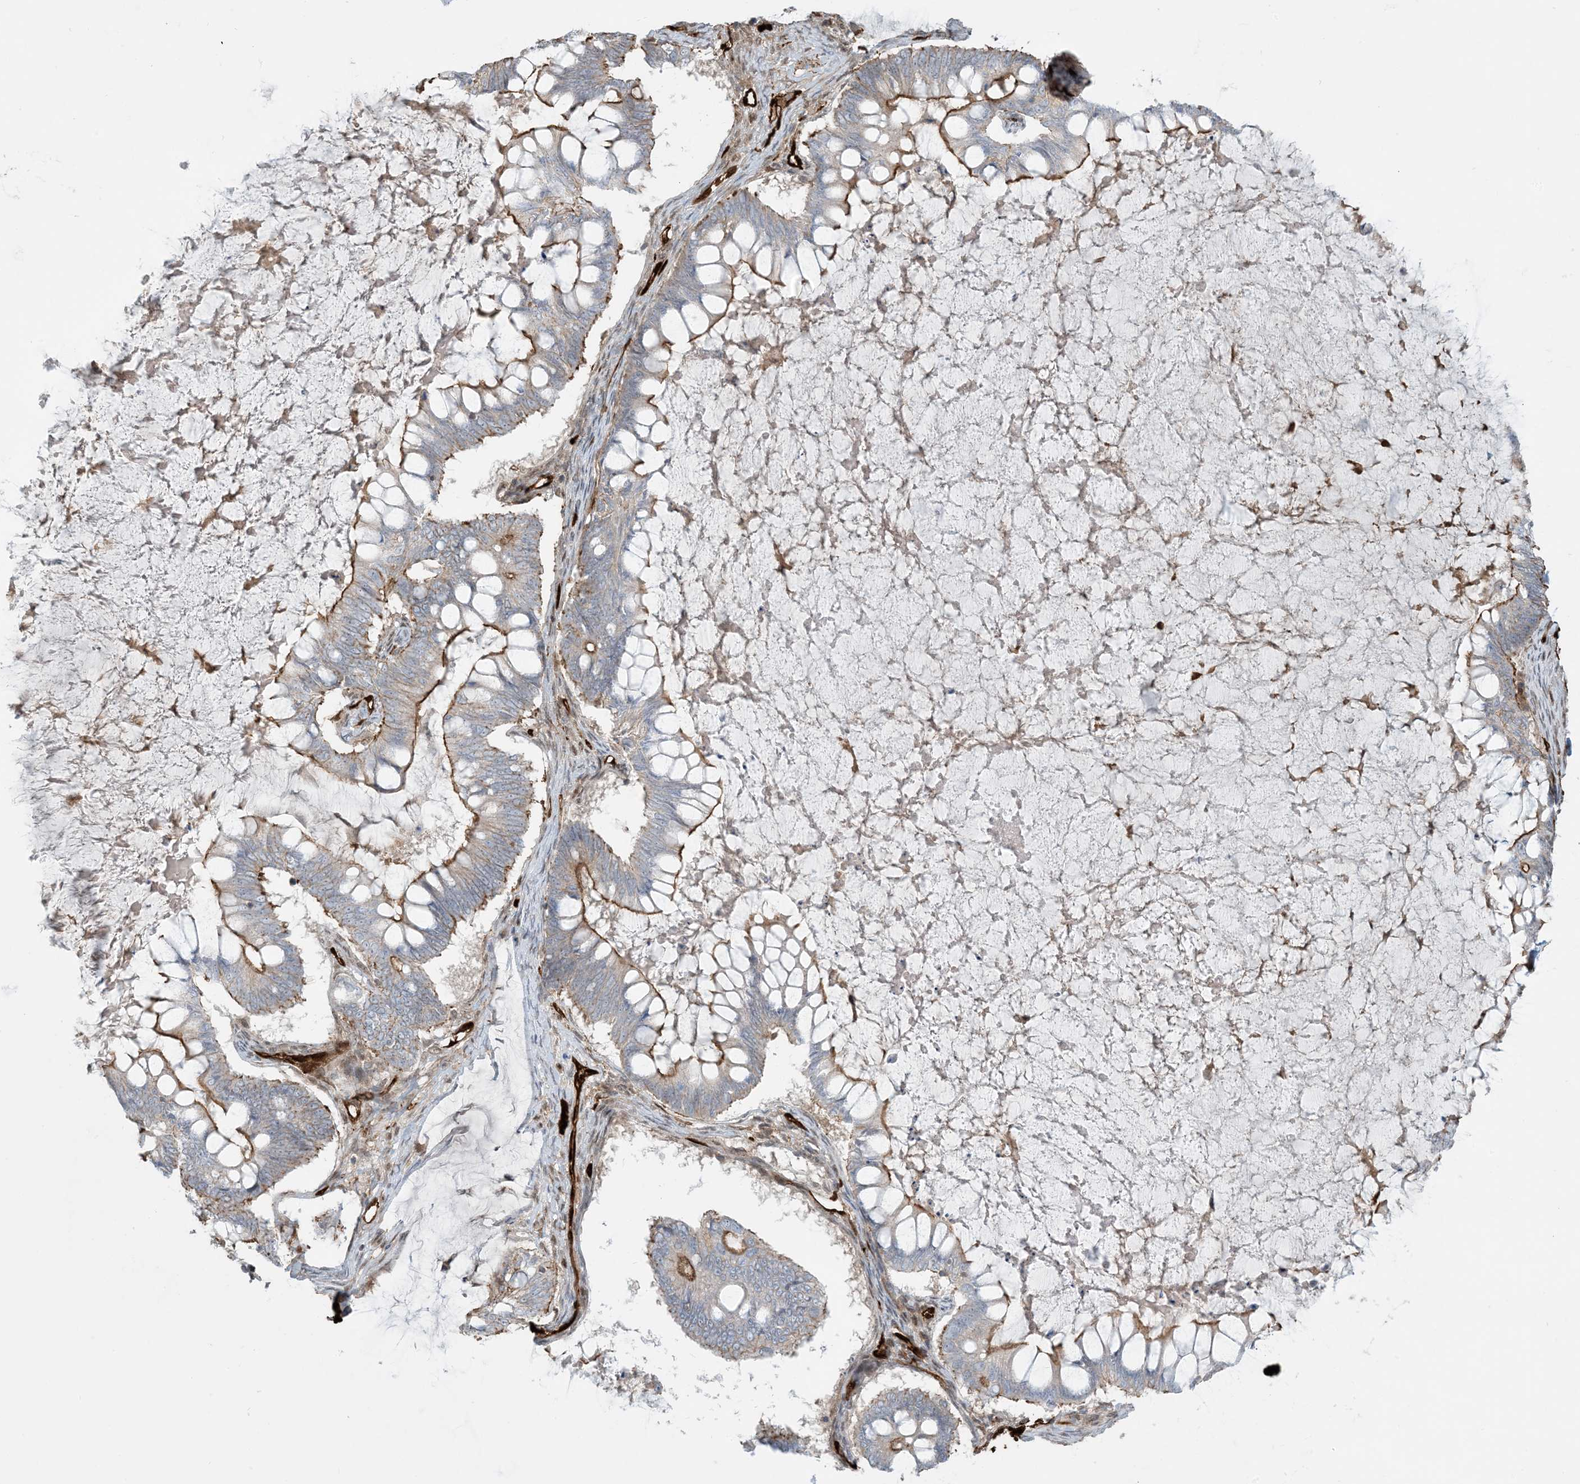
{"staining": {"intensity": "strong", "quantity": "25%-75%", "location": "cytoplasmic/membranous"}, "tissue": "ovarian cancer", "cell_type": "Tumor cells", "image_type": "cancer", "snomed": [{"axis": "morphology", "description": "Cystadenocarcinoma, mucinous, NOS"}, {"axis": "topography", "description": "Ovary"}], "caption": "Strong cytoplasmic/membranous expression for a protein is identified in approximately 25%-75% of tumor cells of mucinous cystadenocarcinoma (ovarian) using immunohistochemistry.", "gene": "PPM1F", "patient": {"sex": "female", "age": 61}}